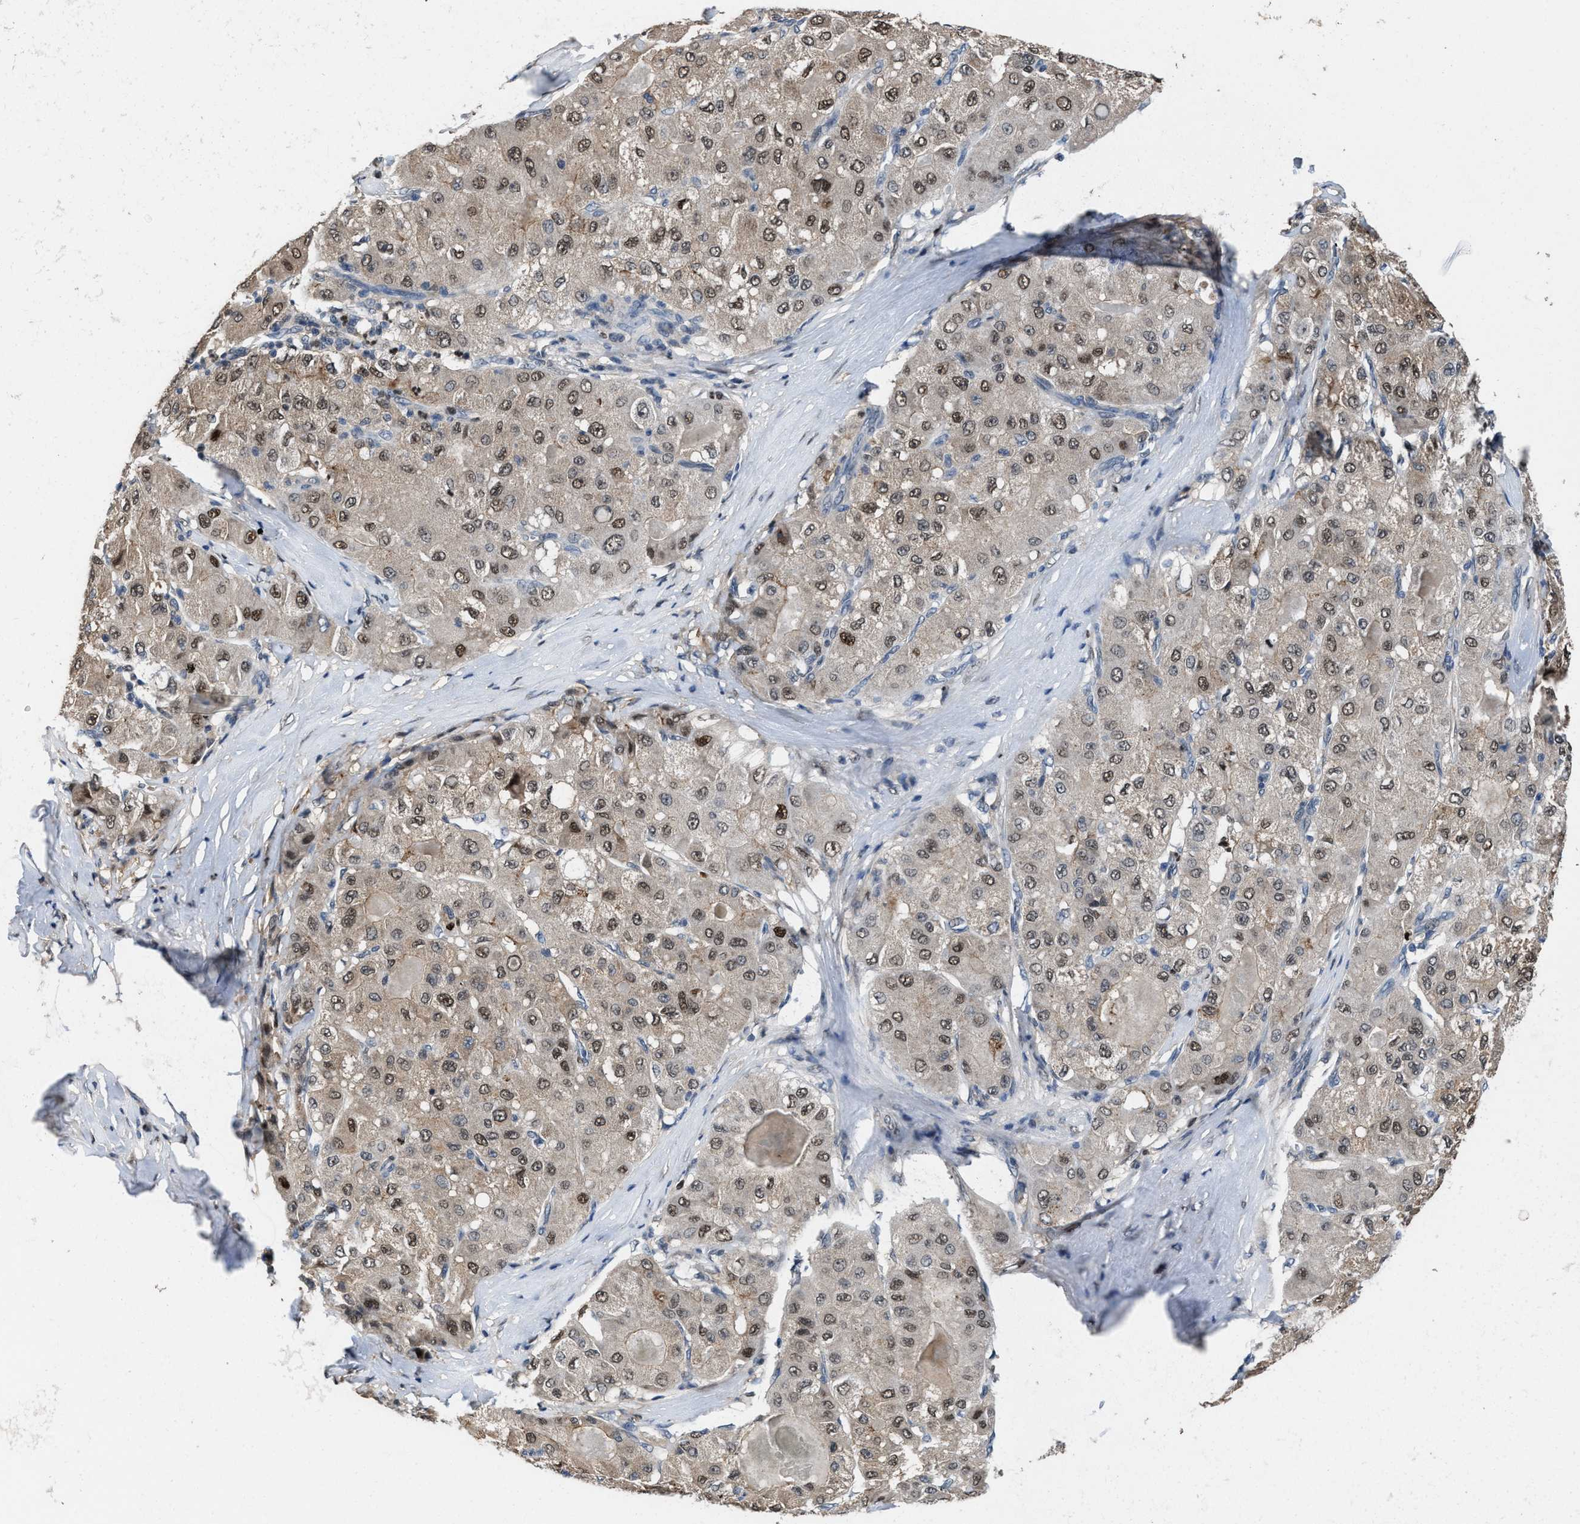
{"staining": {"intensity": "moderate", "quantity": ">75%", "location": "cytoplasmic/membranous,nuclear"}, "tissue": "liver cancer", "cell_type": "Tumor cells", "image_type": "cancer", "snomed": [{"axis": "morphology", "description": "Carcinoma, Hepatocellular, NOS"}, {"axis": "topography", "description": "Liver"}], "caption": "IHC image of hepatocellular carcinoma (liver) stained for a protein (brown), which shows medium levels of moderate cytoplasmic/membranous and nuclear expression in about >75% of tumor cells.", "gene": "ZNF20", "patient": {"sex": "male", "age": 80}}